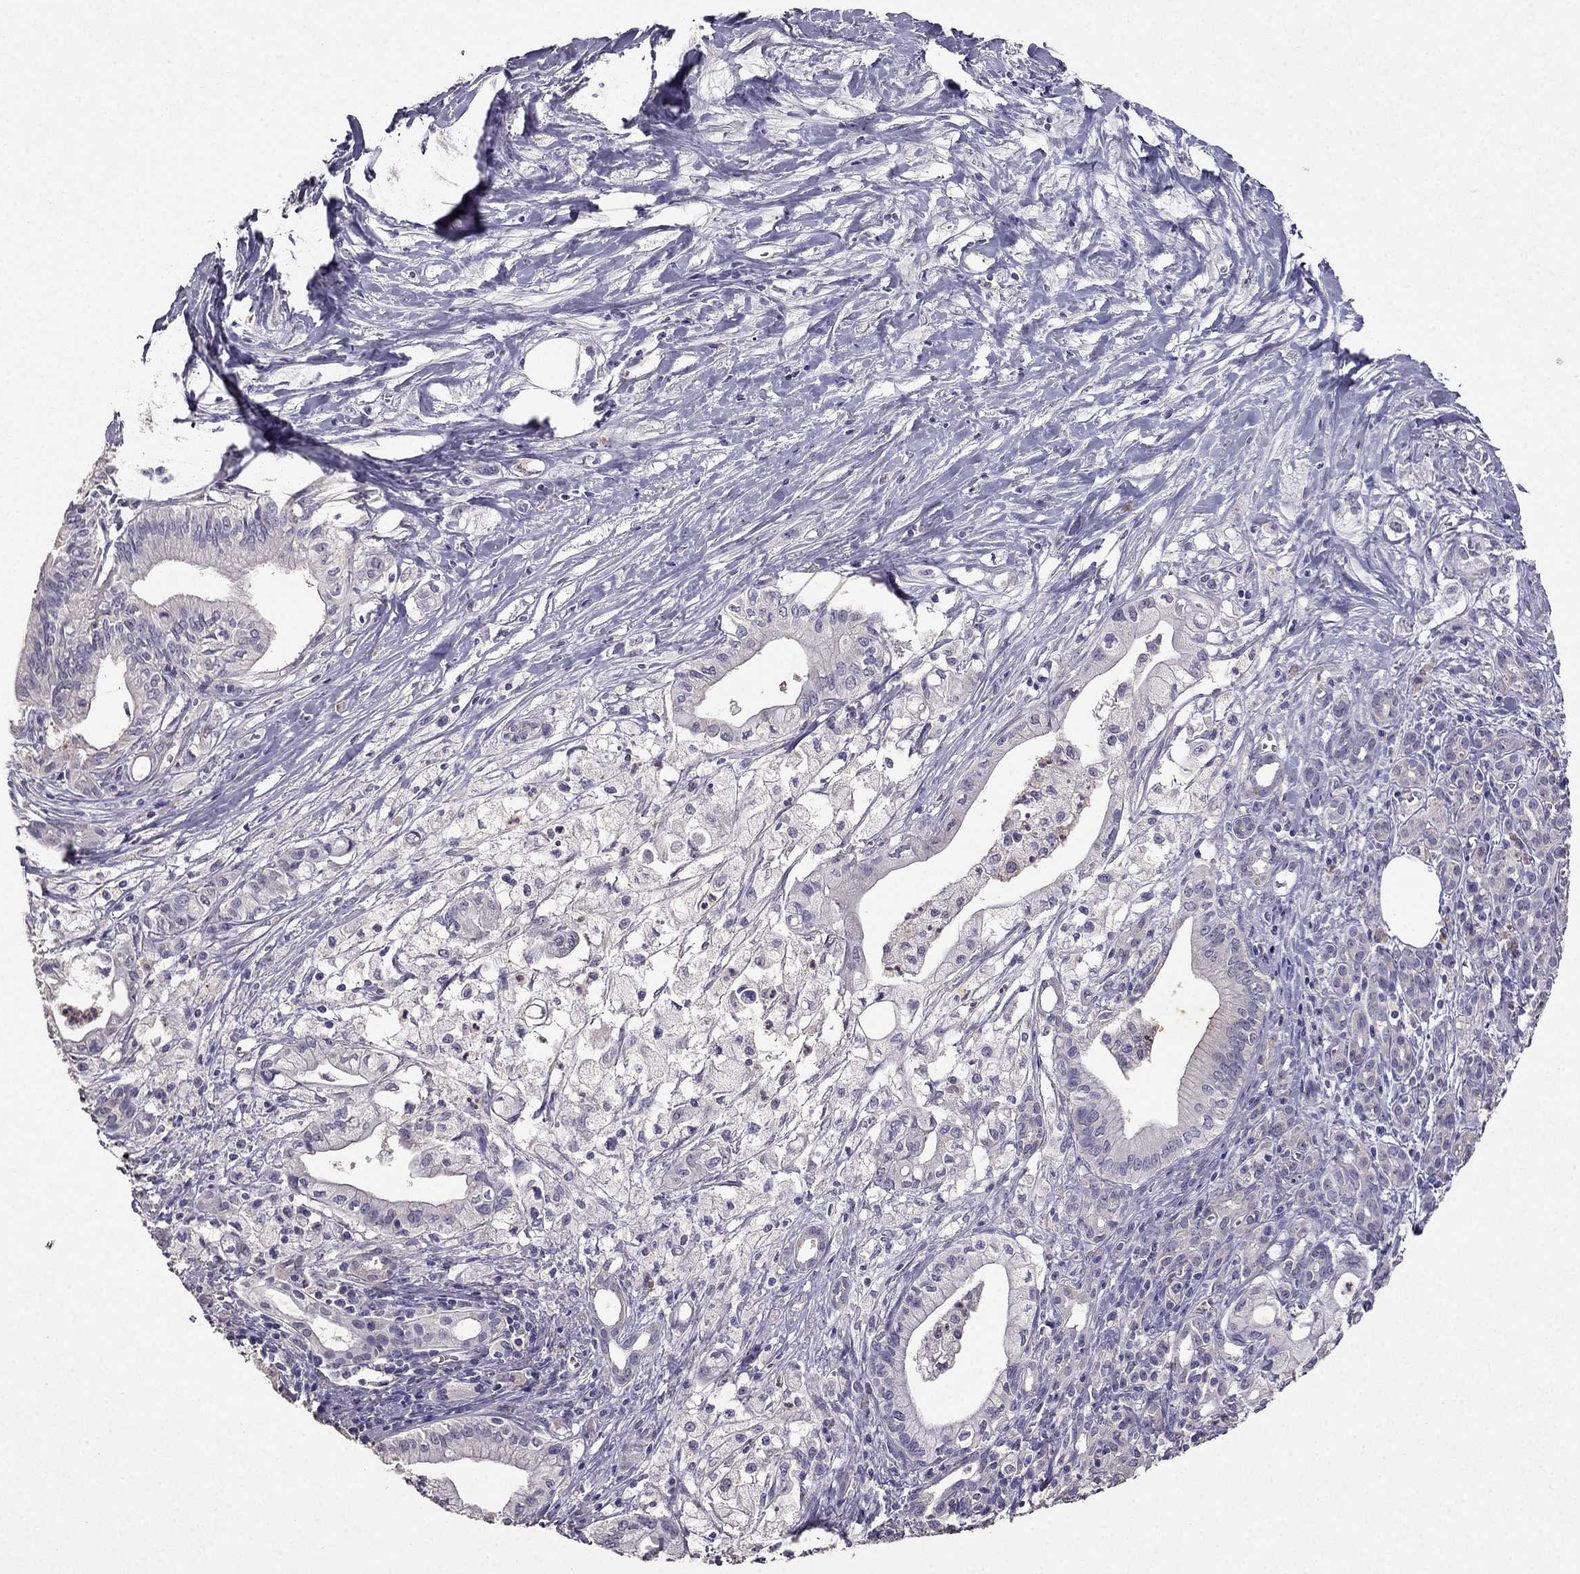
{"staining": {"intensity": "negative", "quantity": "none", "location": "none"}, "tissue": "pancreatic cancer", "cell_type": "Tumor cells", "image_type": "cancer", "snomed": [{"axis": "morphology", "description": "Adenocarcinoma, NOS"}, {"axis": "topography", "description": "Pancreas"}], "caption": "The IHC image has no significant staining in tumor cells of pancreatic adenocarcinoma tissue. (Stains: DAB (3,3'-diaminobenzidine) immunohistochemistry (IHC) with hematoxylin counter stain, Microscopy: brightfield microscopy at high magnification).", "gene": "RFLNB", "patient": {"sex": "male", "age": 71}}